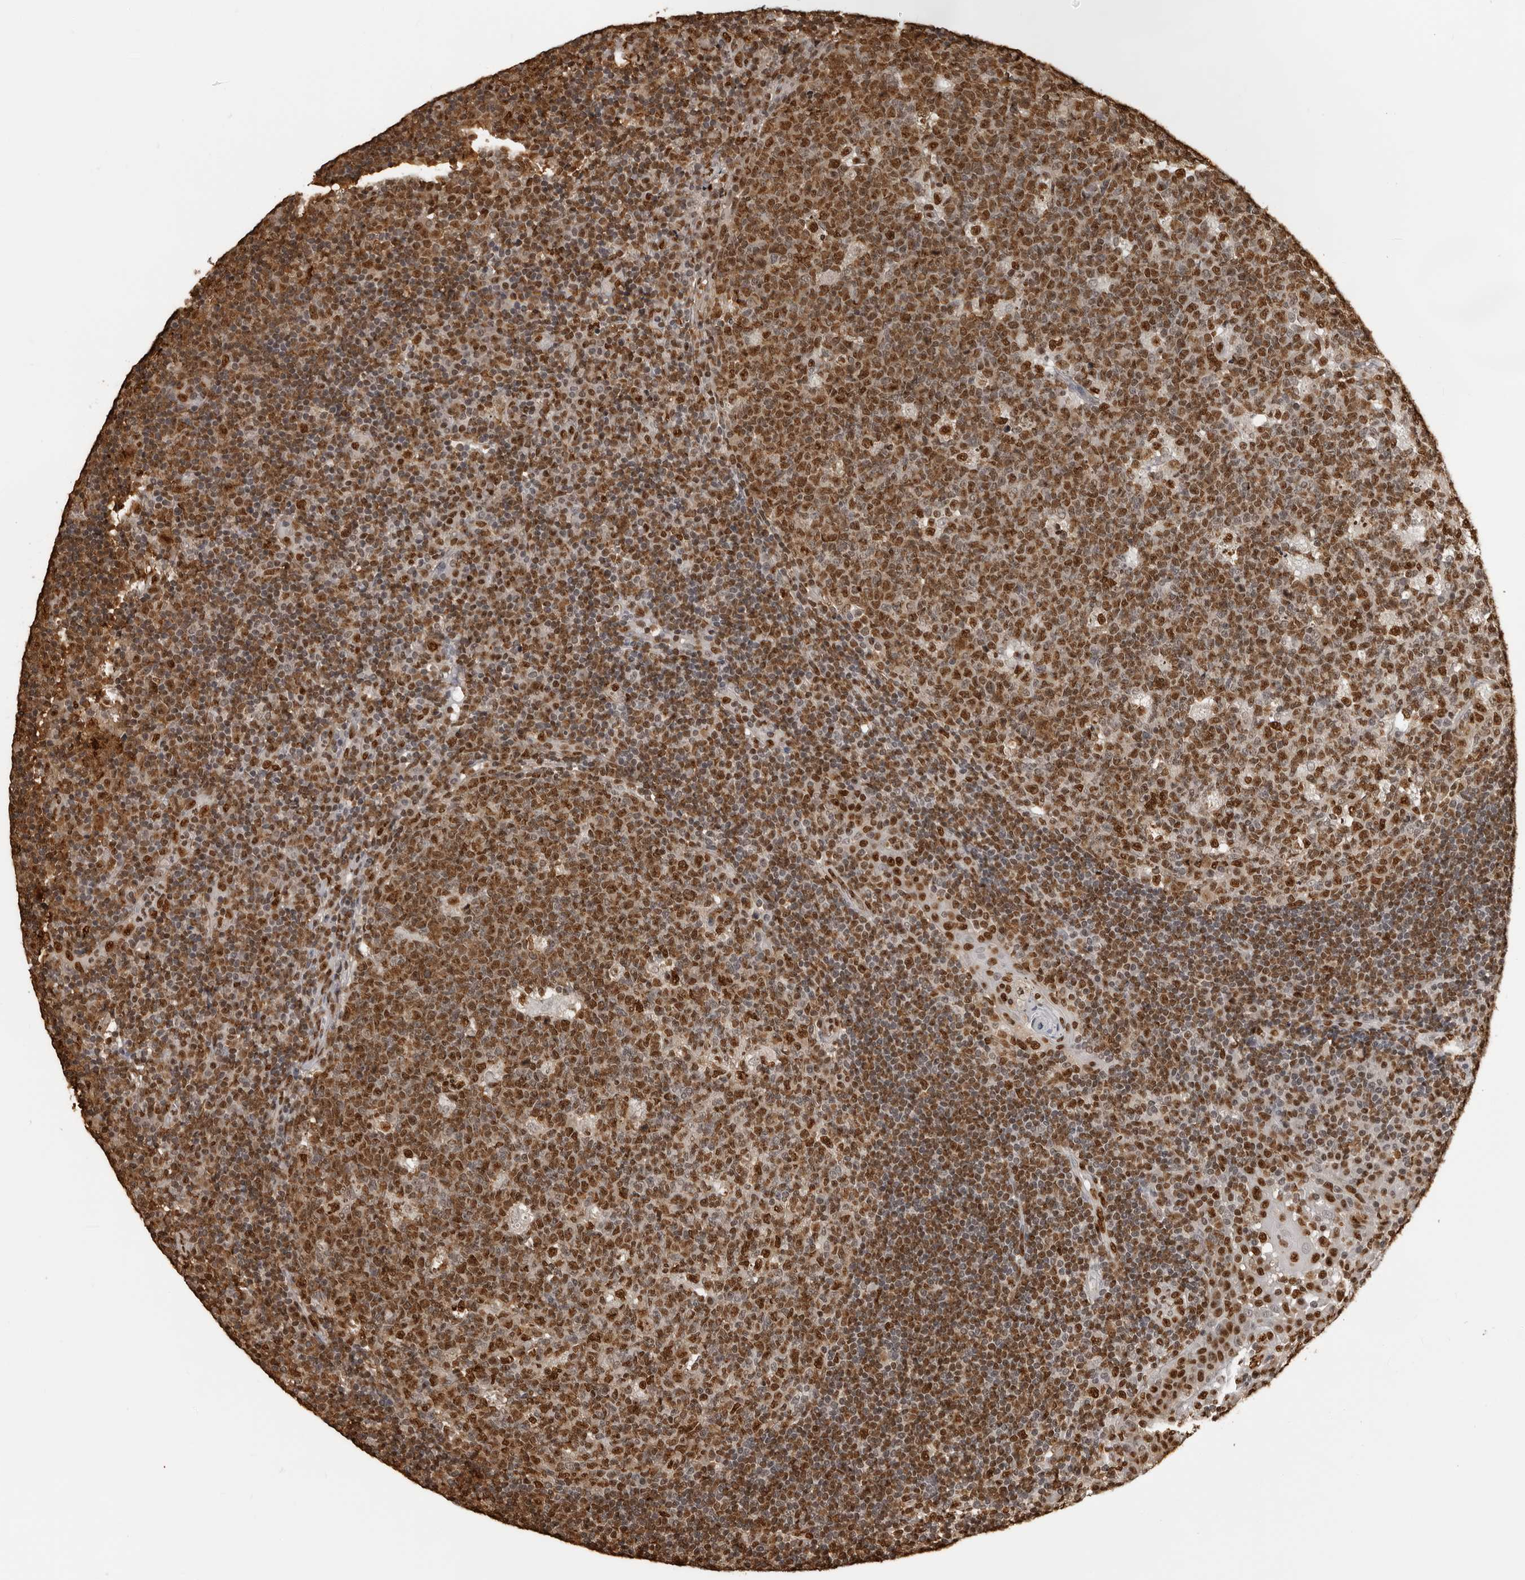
{"staining": {"intensity": "strong", "quantity": ">75%", "location": "nuclear"}, "tissue": "tonsil", "cell_type": "Germinal center cells", "image_type": "normal", "snomed": [{"axis": "morphology", "description": "Normal tissue, NOS"}, {"axis": "topography", "description": "Tonsil"}], "caption": "The immunohistochemical stain highlights strong nuclear staining in germinal center cells of normal tonsil. The staining was performed using DAB (3,3'-diaminobenzidine) to visualize the protein expression in brown, while the nuclei were stained in blue with hematoxylin (Magnification: 20x).", "gene": "ZFP91", "patient": {"sex": "female", "age": 40}}